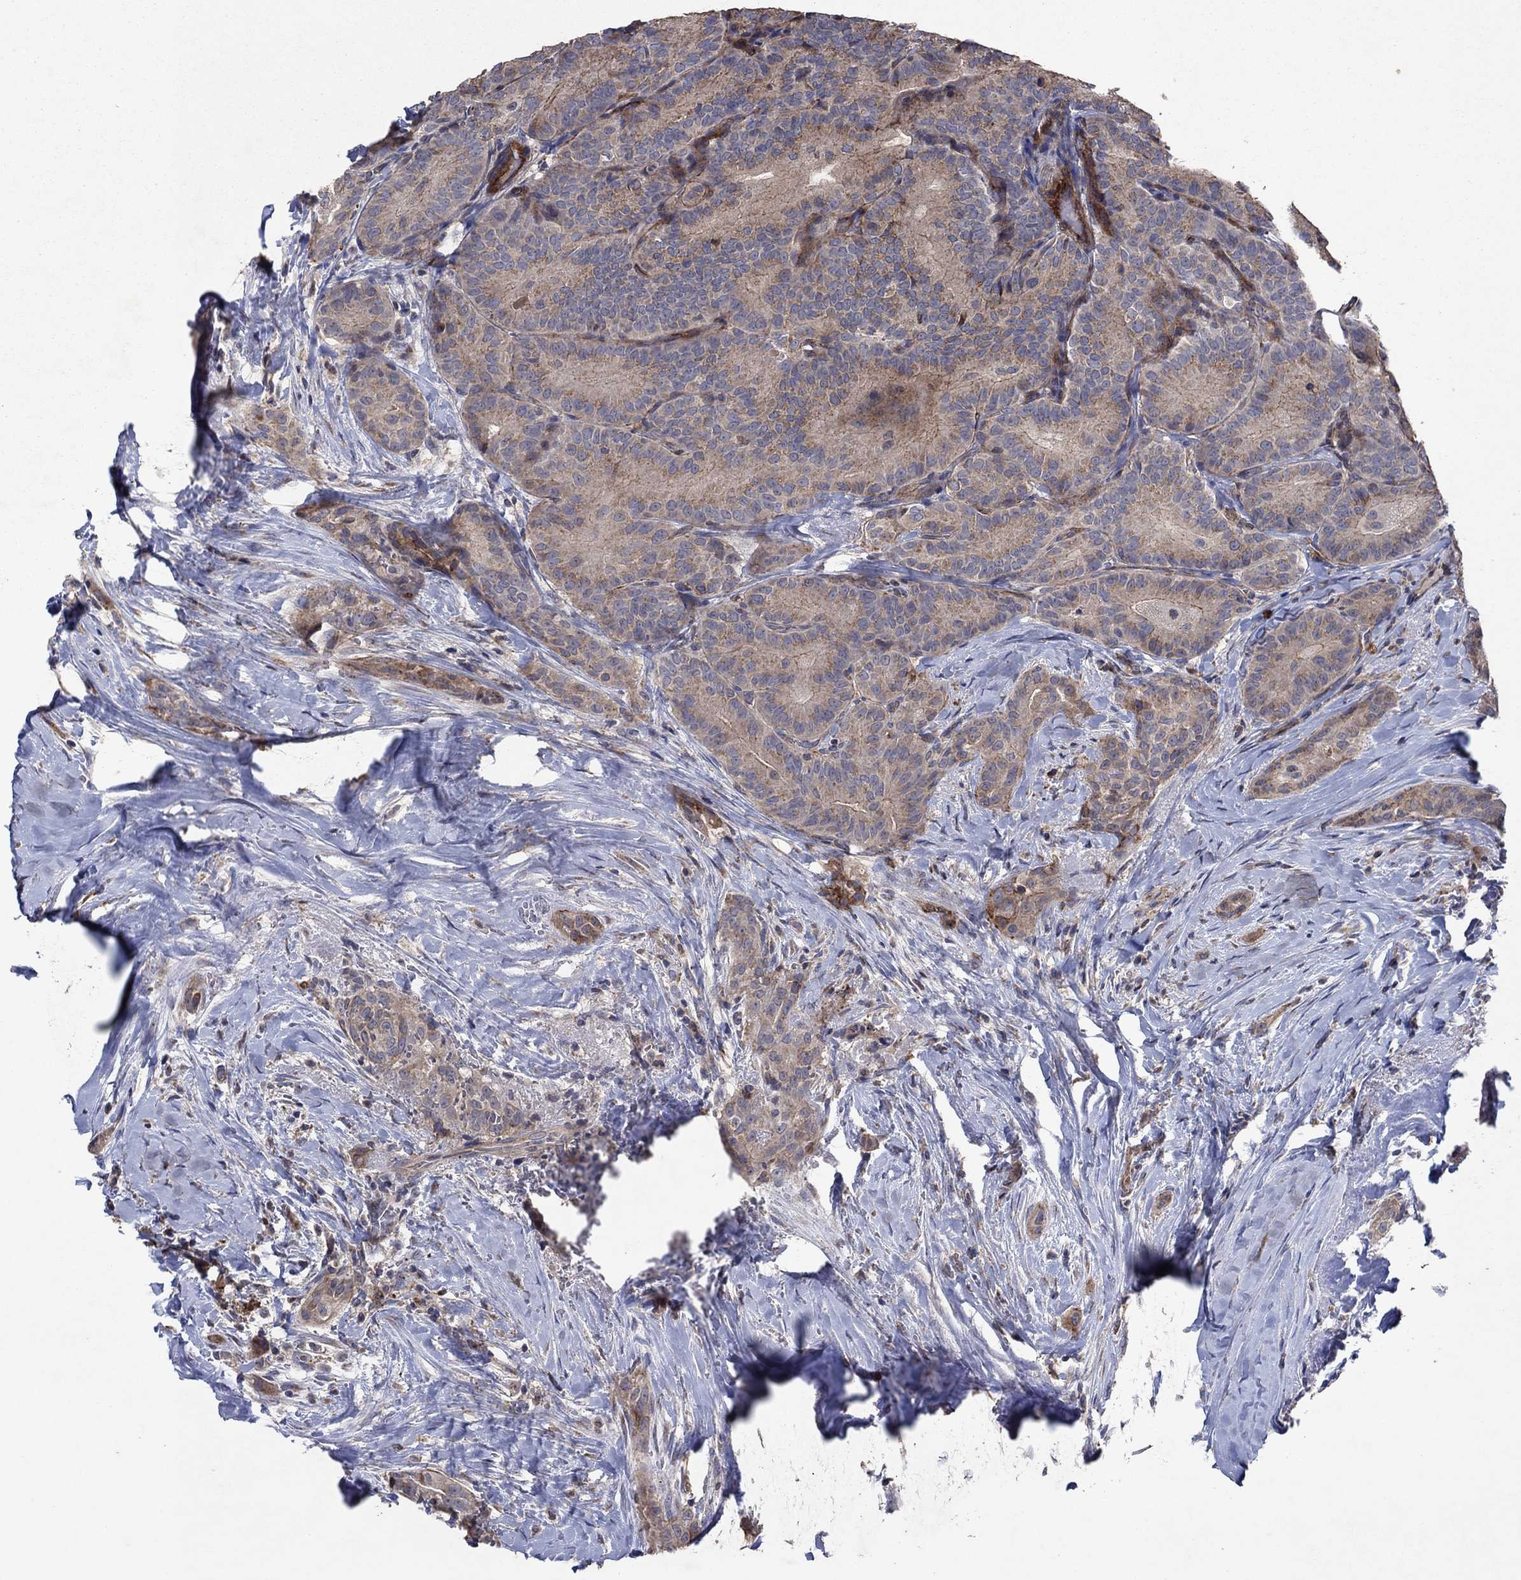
{"staining": {"intensity": "moderate", "quantity": "25%-75%", "location": "cytoplasmic/membranous"}, "tissue": "thyroid cancer", "cell_type": "Tumor cells", "image_type": "cancer", "snomed": [{"axis": "morphology", "description": "Papillary adenocarcinoma, NOS"}, {"axis": "topography", "description": "Thyroid gland"}], "caption": "Thyroid papillary adenocarcinoma stained with a brown dye displays moderate cytoplasmic/membranous positive staining in about 25%-75% of tumor cells.", "gene": "FRG1", "patient": {"sex": "male", "age": 61}}